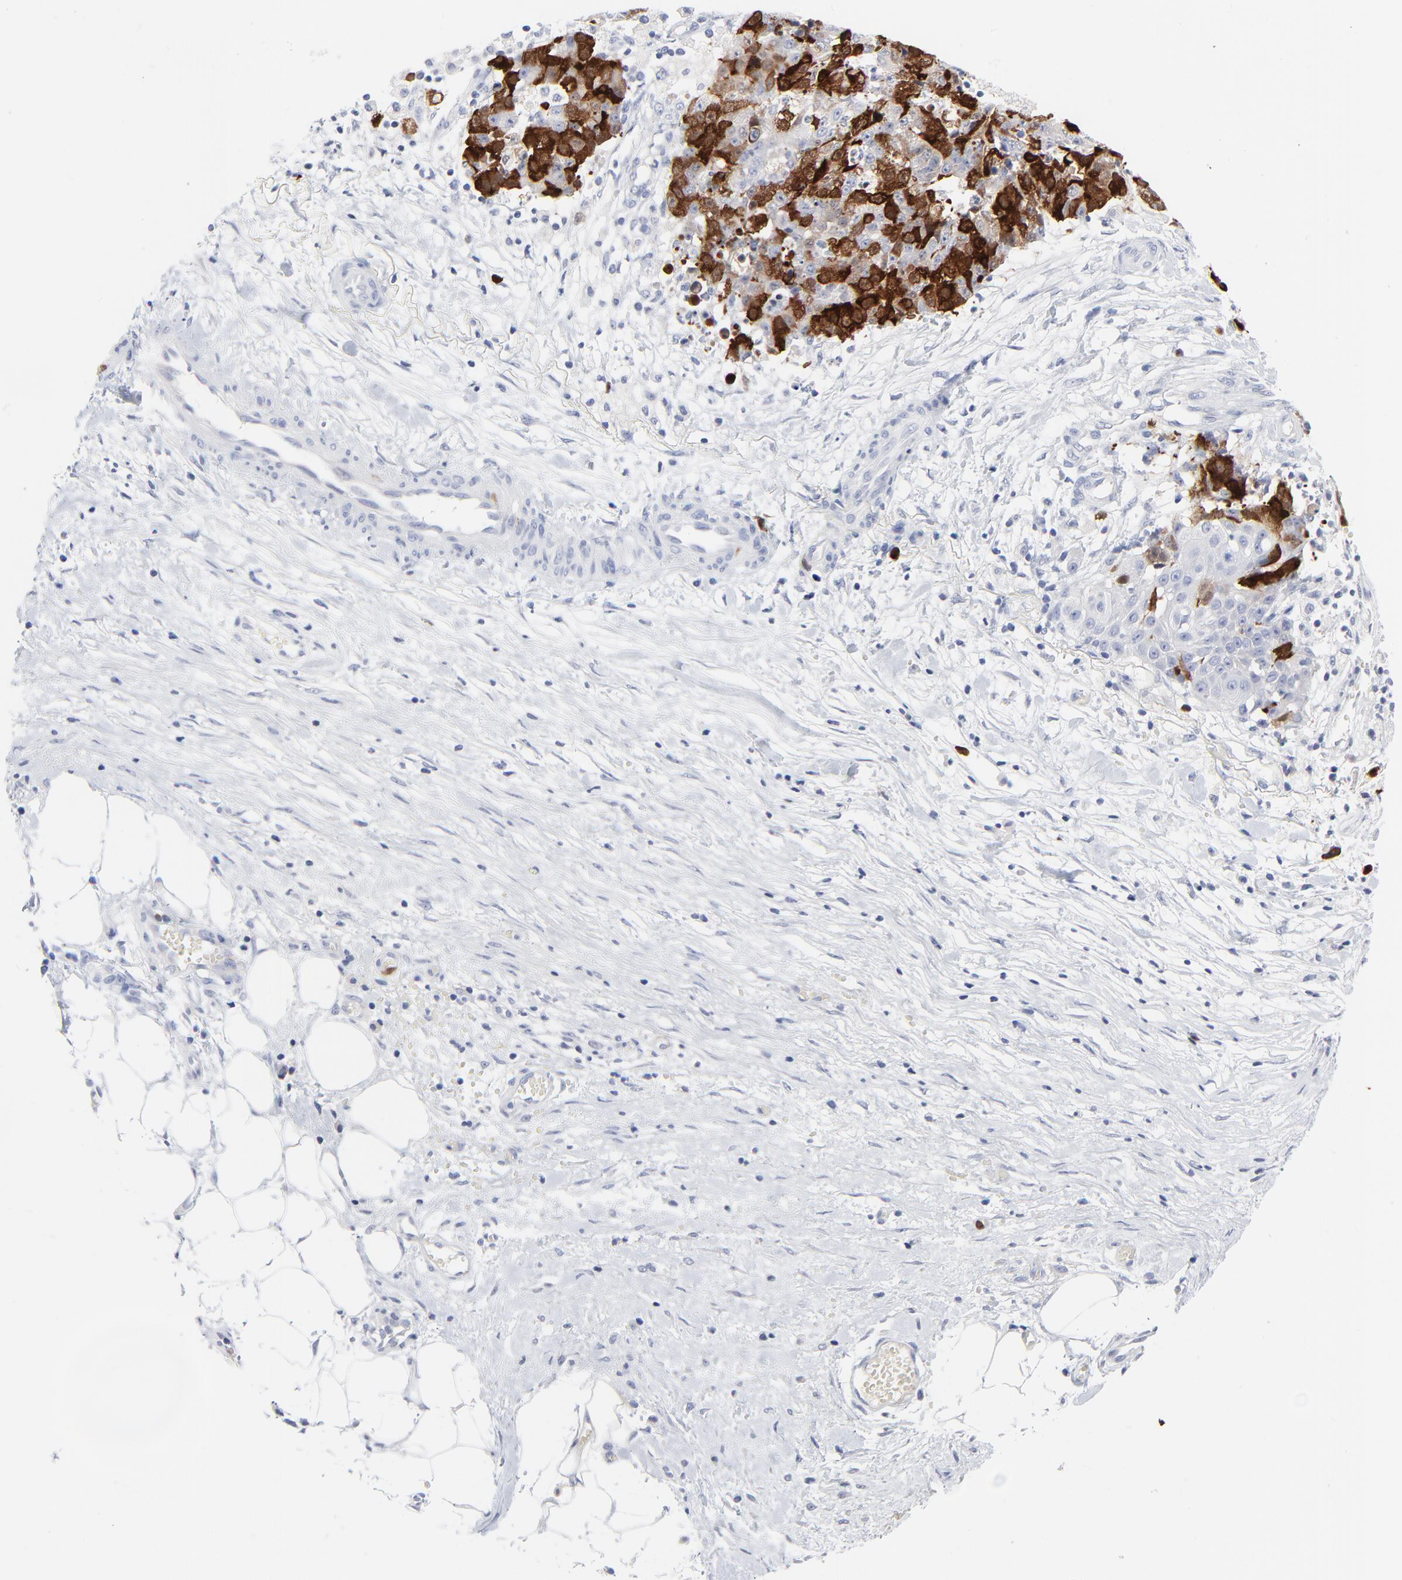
{"staining": {"intensity": "strong", "quantity": "25%-75%", "location": "cytoplasmic/membranous,nuclear"}, "tissue": "ovarian cancer", "cell_type": "Tumor cells", "image_type": "cancer", "snomed": [{"axis": "morphology", "description": "Carcinoma, endometroid"}, {"axis": "topography", "description": "Ovary"}], "caption": "IHC image of neoplastic tissue: human ovarian cancer stained using immunohistochemistry exhibits high levels of strong protein expression localized specifically in the cytoplasmic/membranous and nuclear of tumor cells, appearing as a cytoplasmic/membranous and nuclear brown color.", "gene": "CDK1", "patient": {"sex": "female", "age": 42}}